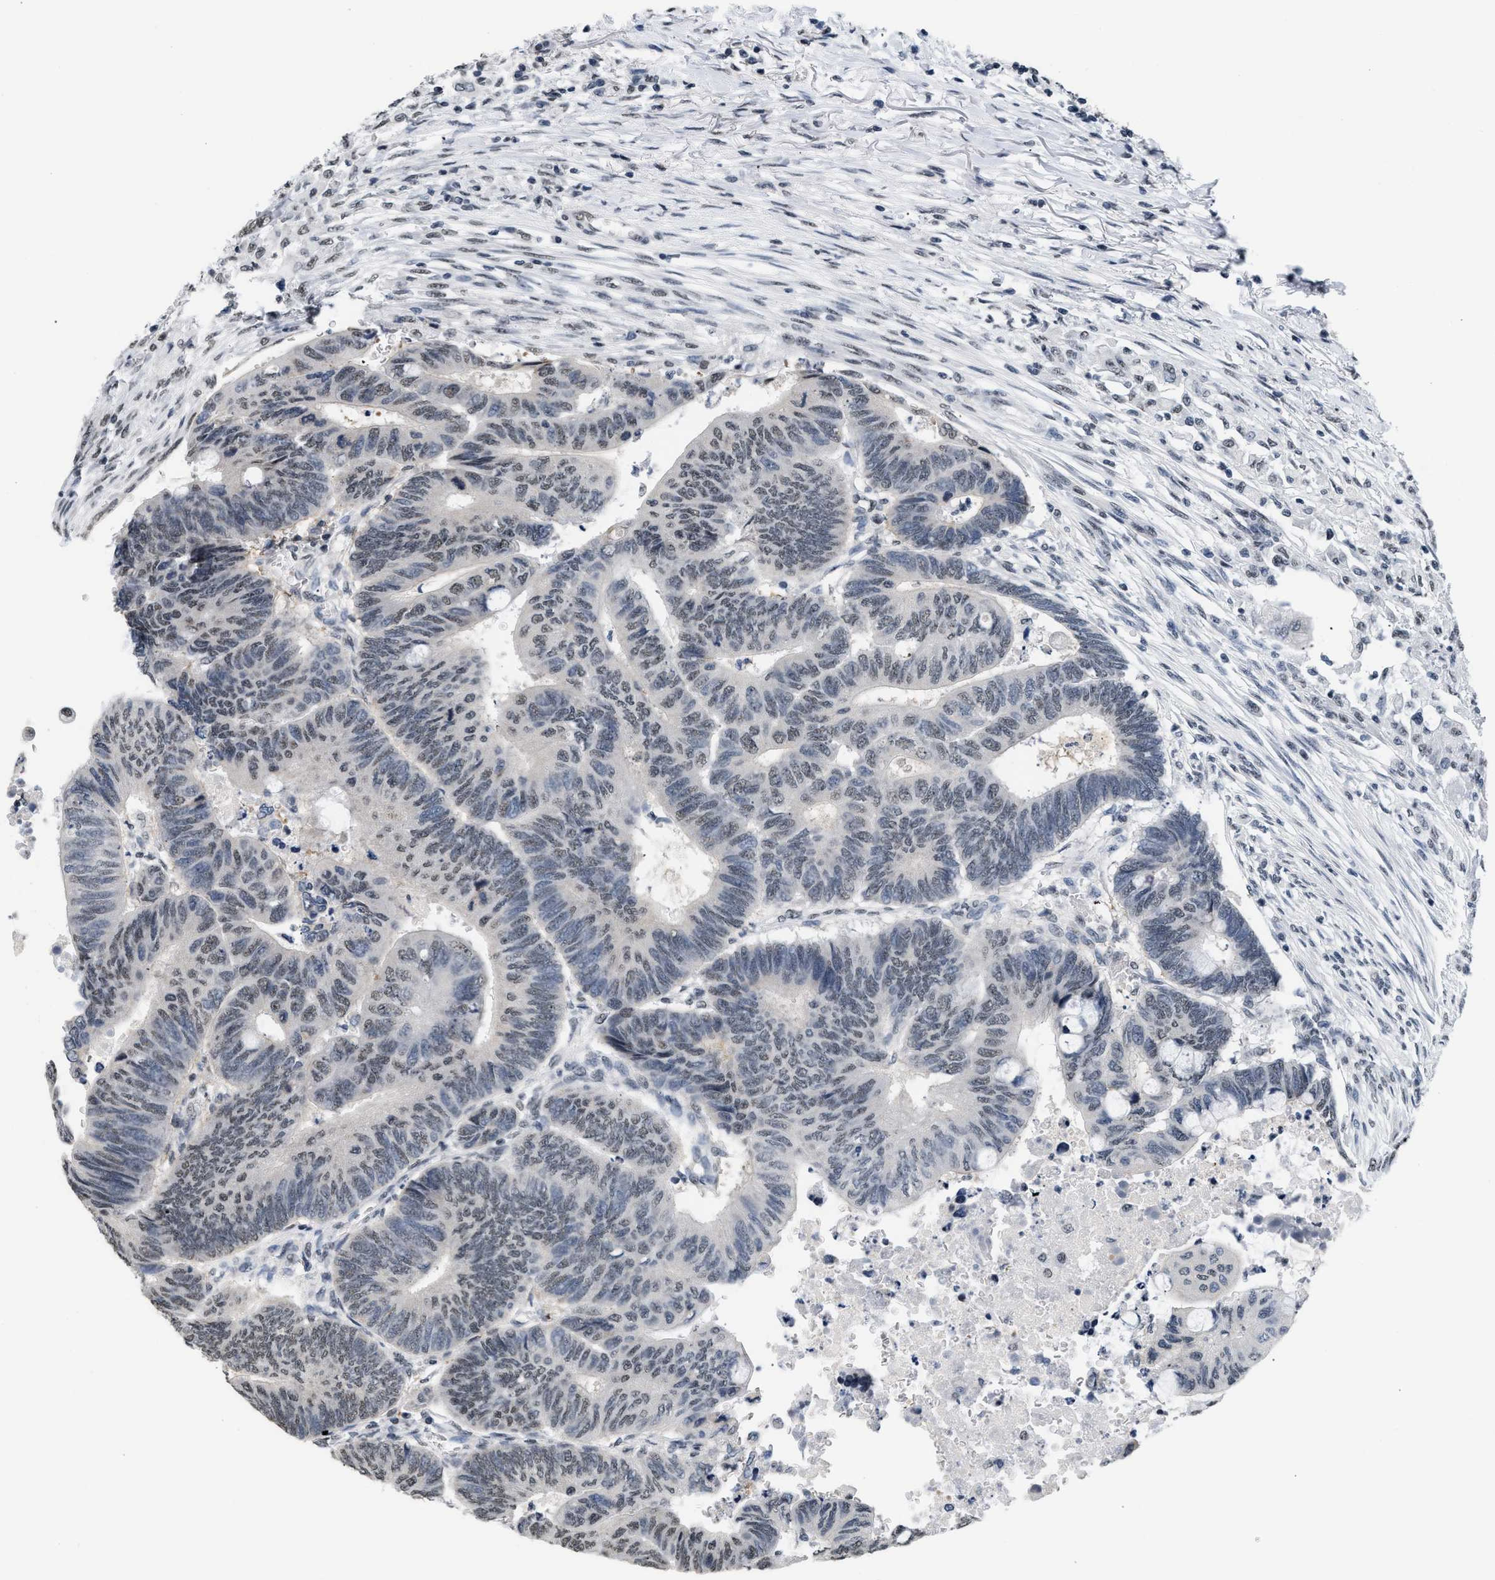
{"staining": {"intensity": "weak", "quantity": "25%-75%", "location": "nuclear"}, "tissue": "colorectal cancer", "cell_type": "Tumor cells", "image_type": "cancer", "snomed": [{"axis": "morphology", "description": "Normal tissue, NOS"}, {"axis": "morphology", "description": "Adenocarcinoma, NOS"}, {"axis": "topography", "description": "Rectum"}, {"axis": "topography", "description": "Peripheral nerve tissue"}], "caption": "This image exhibits adenocarcinoma (colorectal) stained with IHC to label a protein in brown. The nuclear of tumor cells show weak positivity for the protein. Nuclei are counter-stained blue.", "gene": "RAF1", "patient": {"sex": "male", "age": 92}}